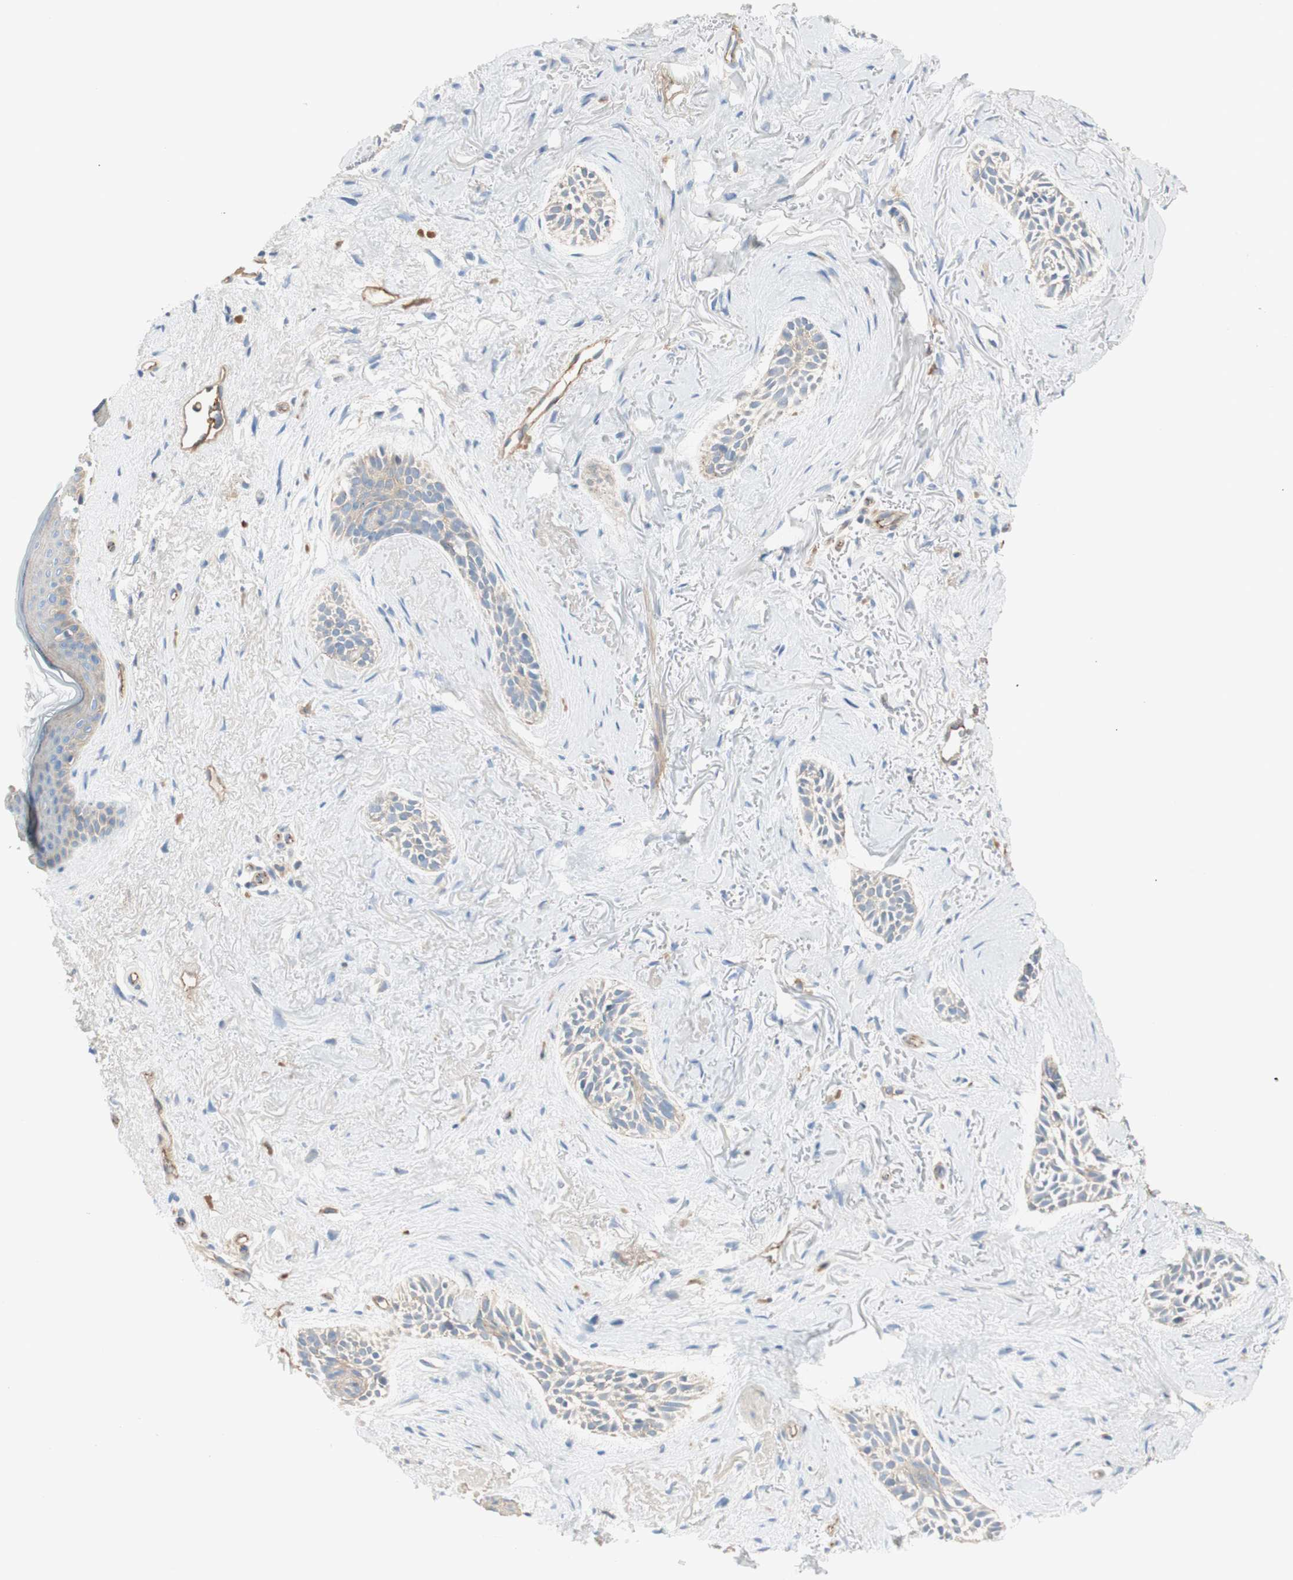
{"staining": {"intensity": "negative", "quantity": "none", "location": "none"}, "tissue": "skin cancer", "cell_type": "Tumor cells", "image_type": "cancer", "snomed": [{"axis": "morphology", "description": "Normal tissue, NOS"}, {"axis": "morphology", "description": "Basal cell carcinoma"}, {"axis": "topography", "description": "Skin"}], "caption": "Skin cancer was stained to show a protein in brown. There is no significant positivity in tumor cells. (DAB immunohistochemistry, high magnification).", "gene": "TJP1", "patient": {"sex": "female", "age": 84}}